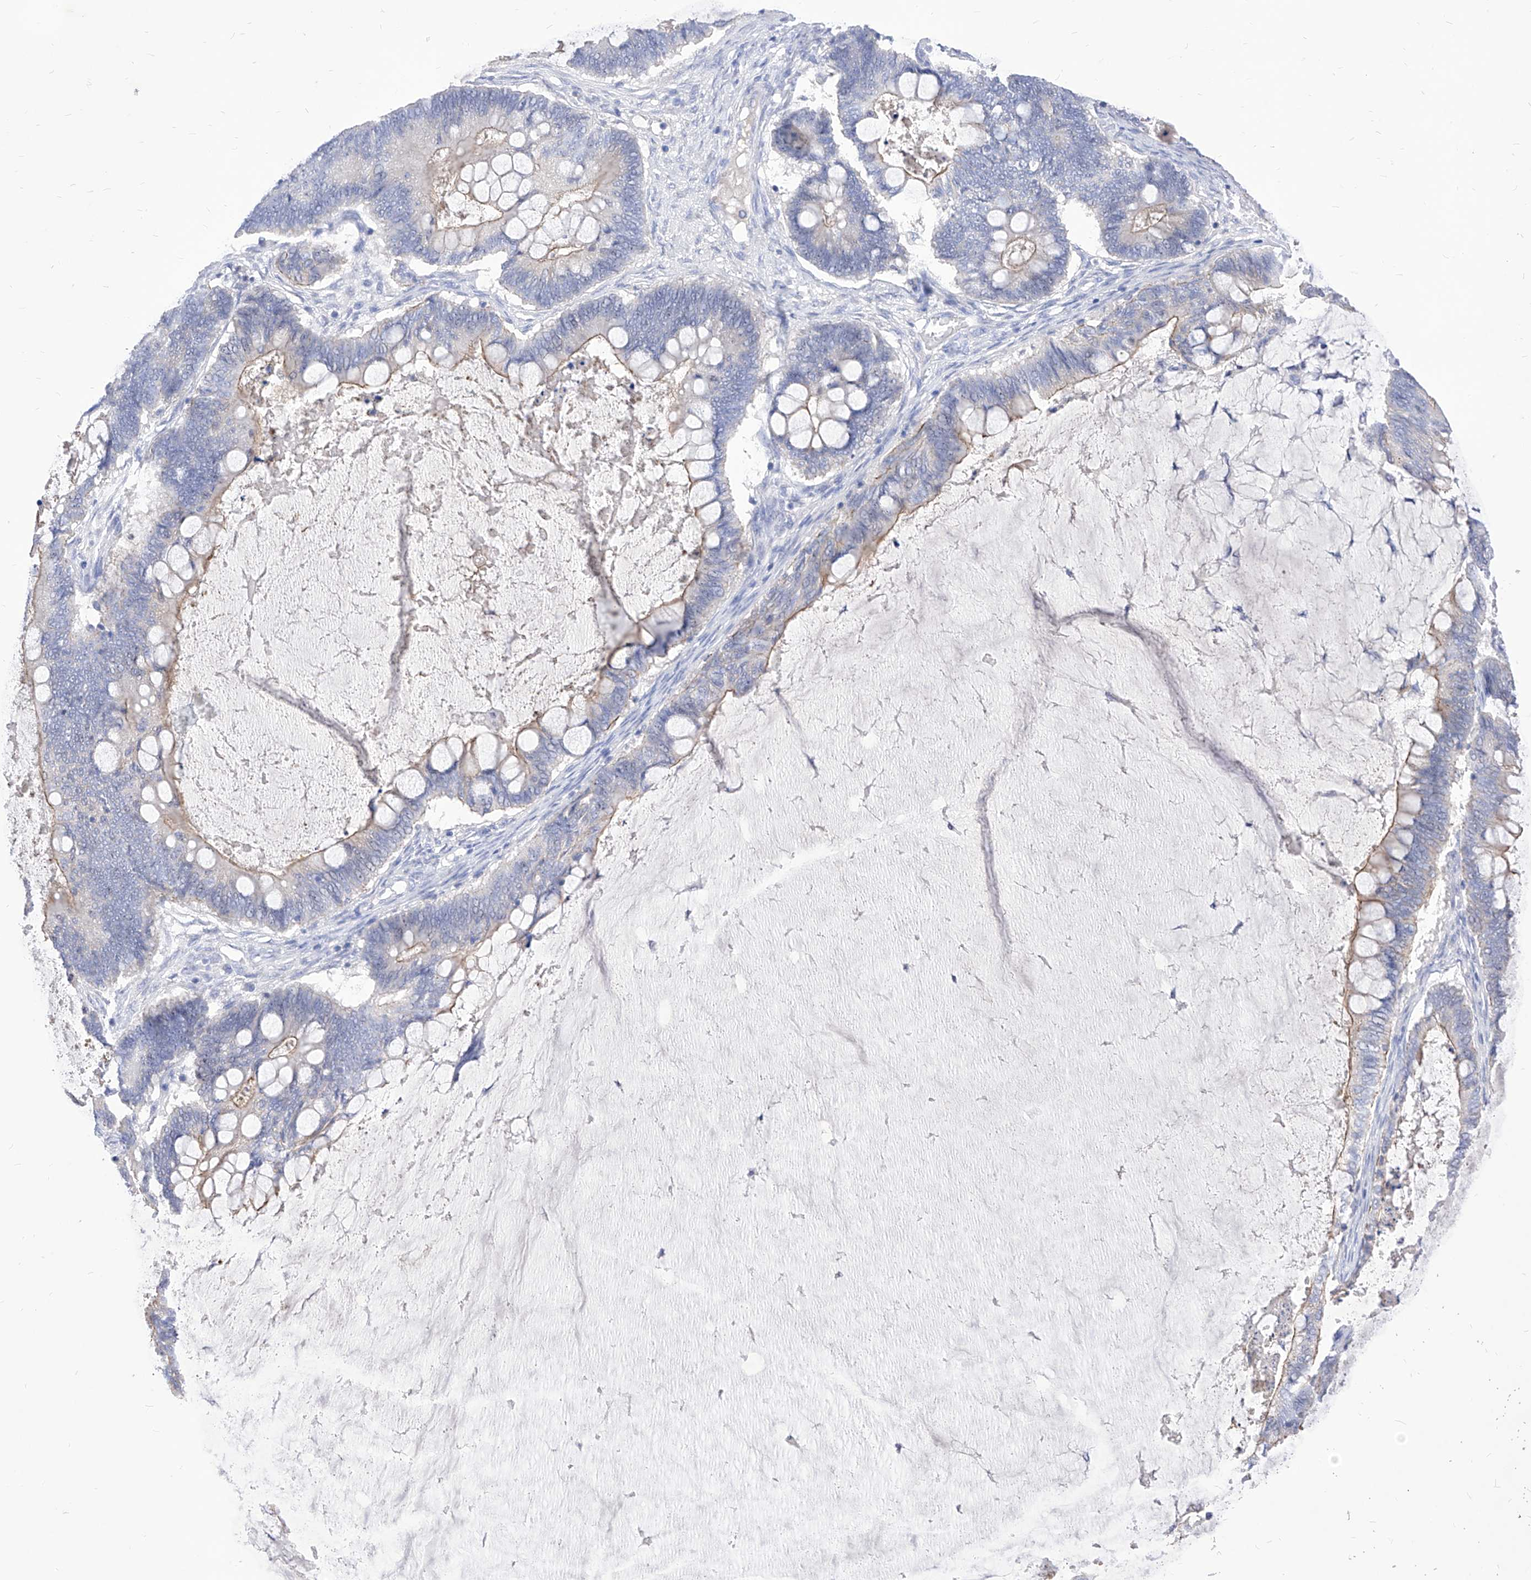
{"staining": {"intensity": "moderate", "quantity": "<25%", "location": "cytoplasmic/membranous"}, "tissue": "ovarian cancer", "cell_type": "Tumor cells", "image_type": "cancer", "snomed": [{"axis": "morphology", "description": "Cystadenocarcinoma, mucinous, NOS"}, {"axis": "topography", "description": "Ovary"}], "caption": "Ovarian cancer stained with DAB immunohistochemistry displays low levels of moderate cytoplasmic/membranous staining in approximately <25% of tumor cells.", "gene": "VAX1", "patient": {"sex": "female", "age": 61}}